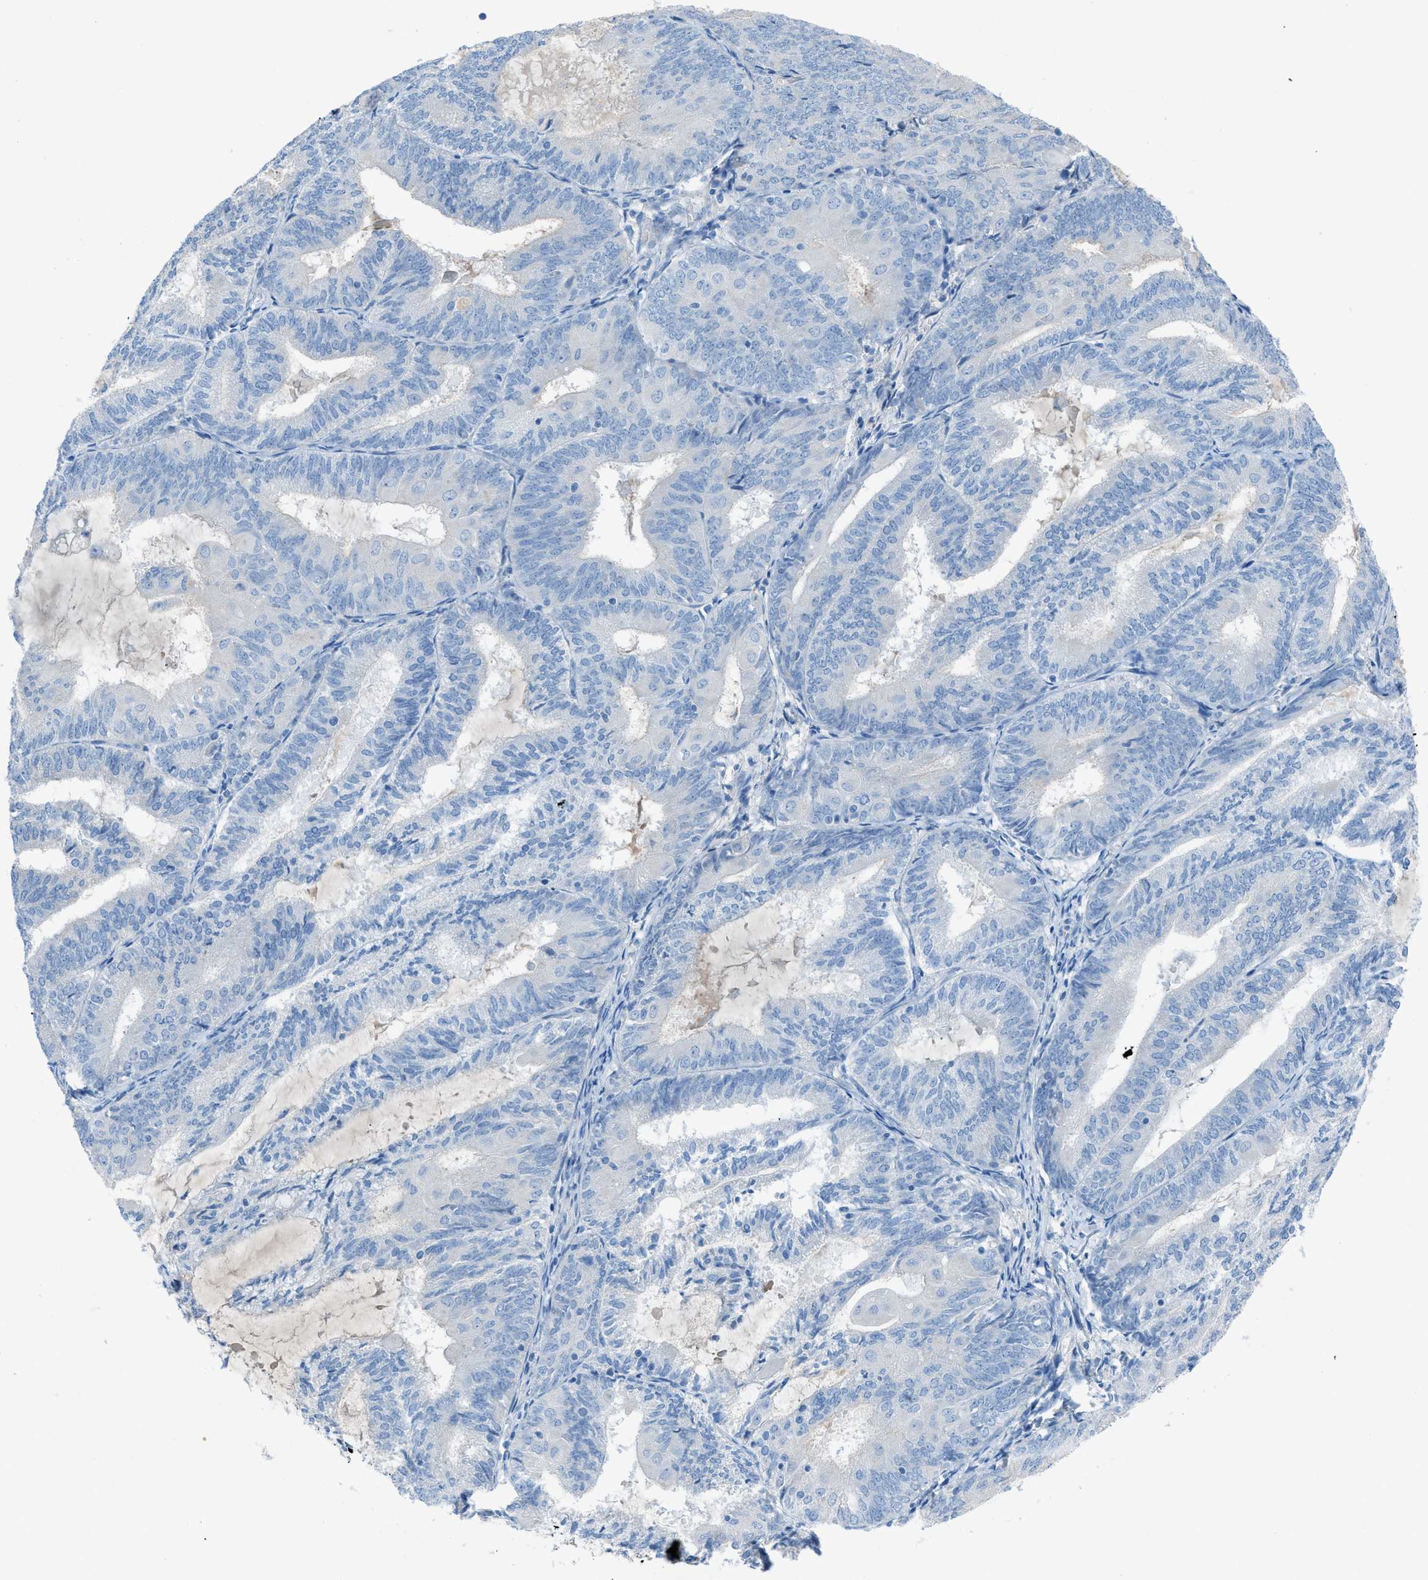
{"staining": {"intensity": "negative", "quantity": "none", "location": "none"}, "tissue": "endometrial cancer", "cell_type": "Tumor cells", "image_type": "cancer", "snomed": [{"axis": "morphology", "description": "Adenocarcinoma, NOS"}, {"axis": "topography", "description": "Endometrium"}], "caption": "Micrograph shows no protein staining in tumor cells of endometrial cancer (adenocarcinoma) tissue.", "gene": "C5AR2", "patient": {"sex": "female", "age": 81}}